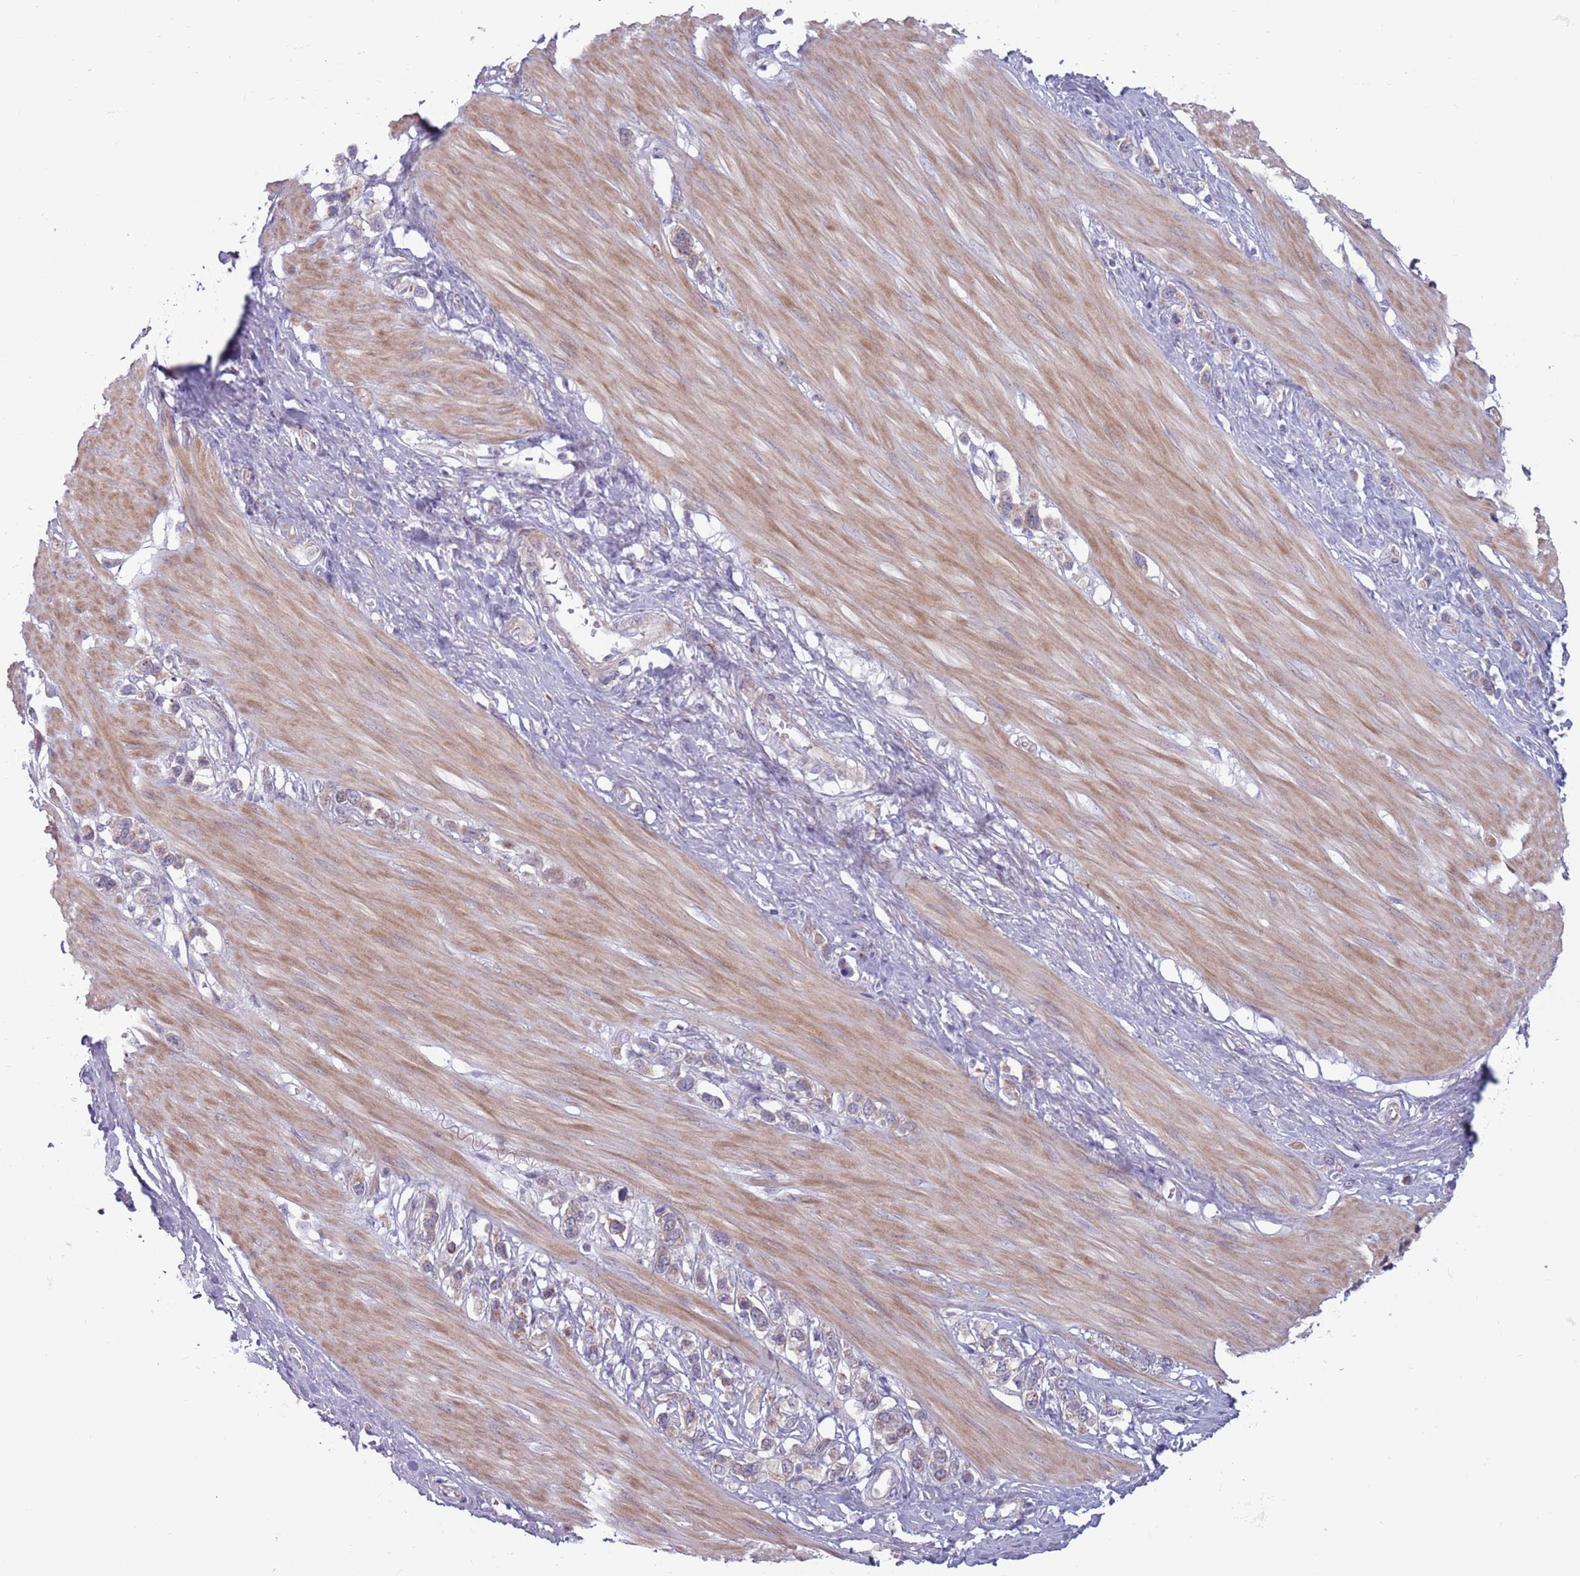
{"staining": {"intensity": "weak", "quantity": "25%-75%", "location": "cytoplasmic/membranous"}, "tissue": "stomach cancer", "cell_type": "Tumor cells", "image_type": "cancer", "snomed": [{"axis": "morphology", "description": "Adenocarcinoma, NOS"}, {"axis": "topography", "description": "Stomach"}], "caption": "Immunohistochemistry (IHC) image of stomach cancer stained for a protein (brown), which displays low levels of weak cytoplasmic/membranous positivity in approximately 25%-75% of tumor cells.", "gene": "CCDC150", "patient": {"sex": "female", "age": 65}}